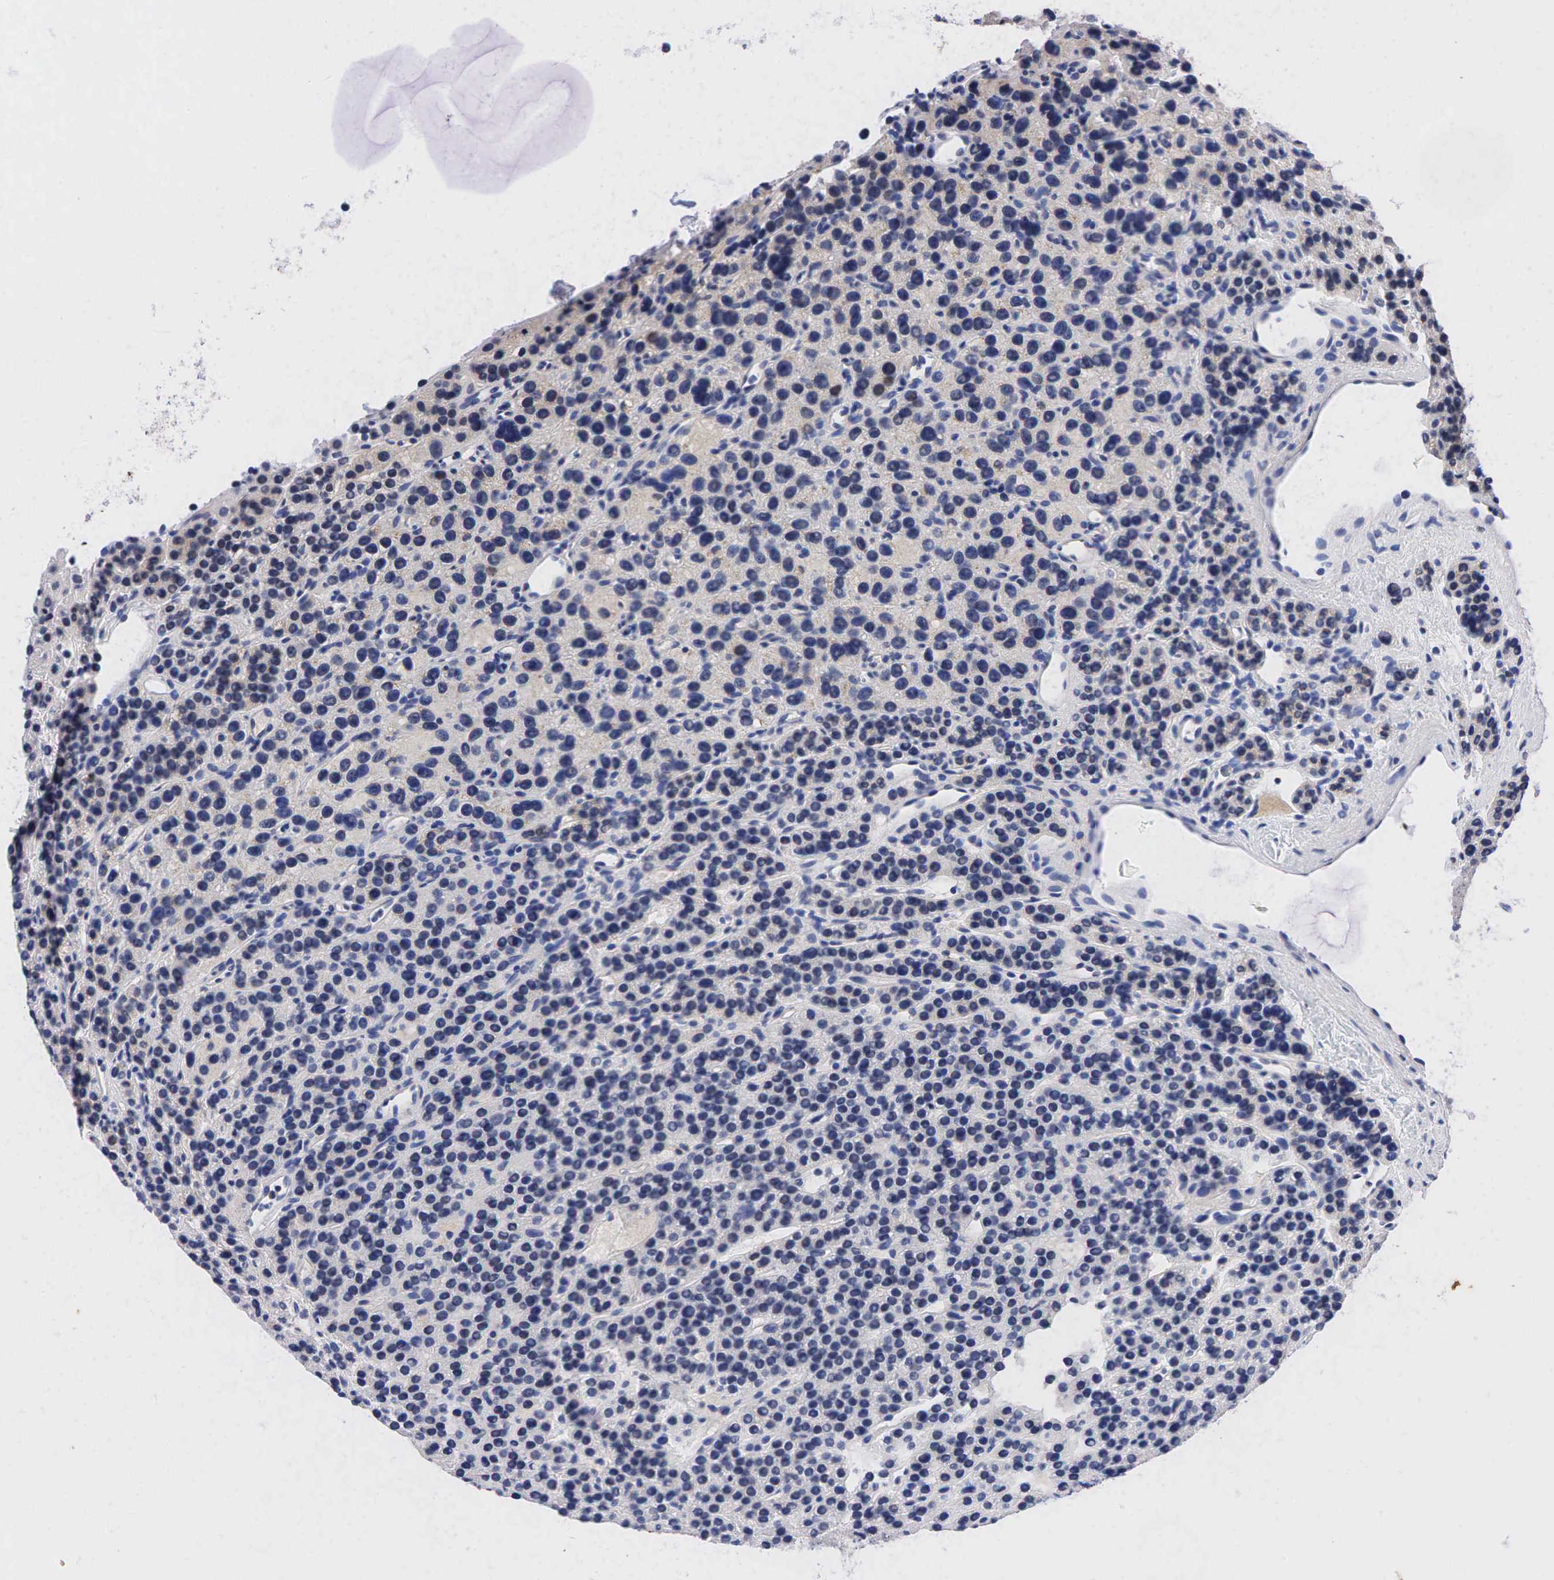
{"staining": {"intensity": "negative", "quantity": "none", "location": "none"}, "tissue": "parathyroid gland", "cell_type": "Glandular cells", "image_type": "normal", "snomed": [{"axis": "morphology", "description": "Normal tissue, NOS"}, {"axis": "topography", "description": "Parathyroid gland"}], "caption": "Glandular cells show no significant protein positivity in normal parathyroid gland.", "gene": "PGR", "patient": {"sex": "female", "age": 64}}